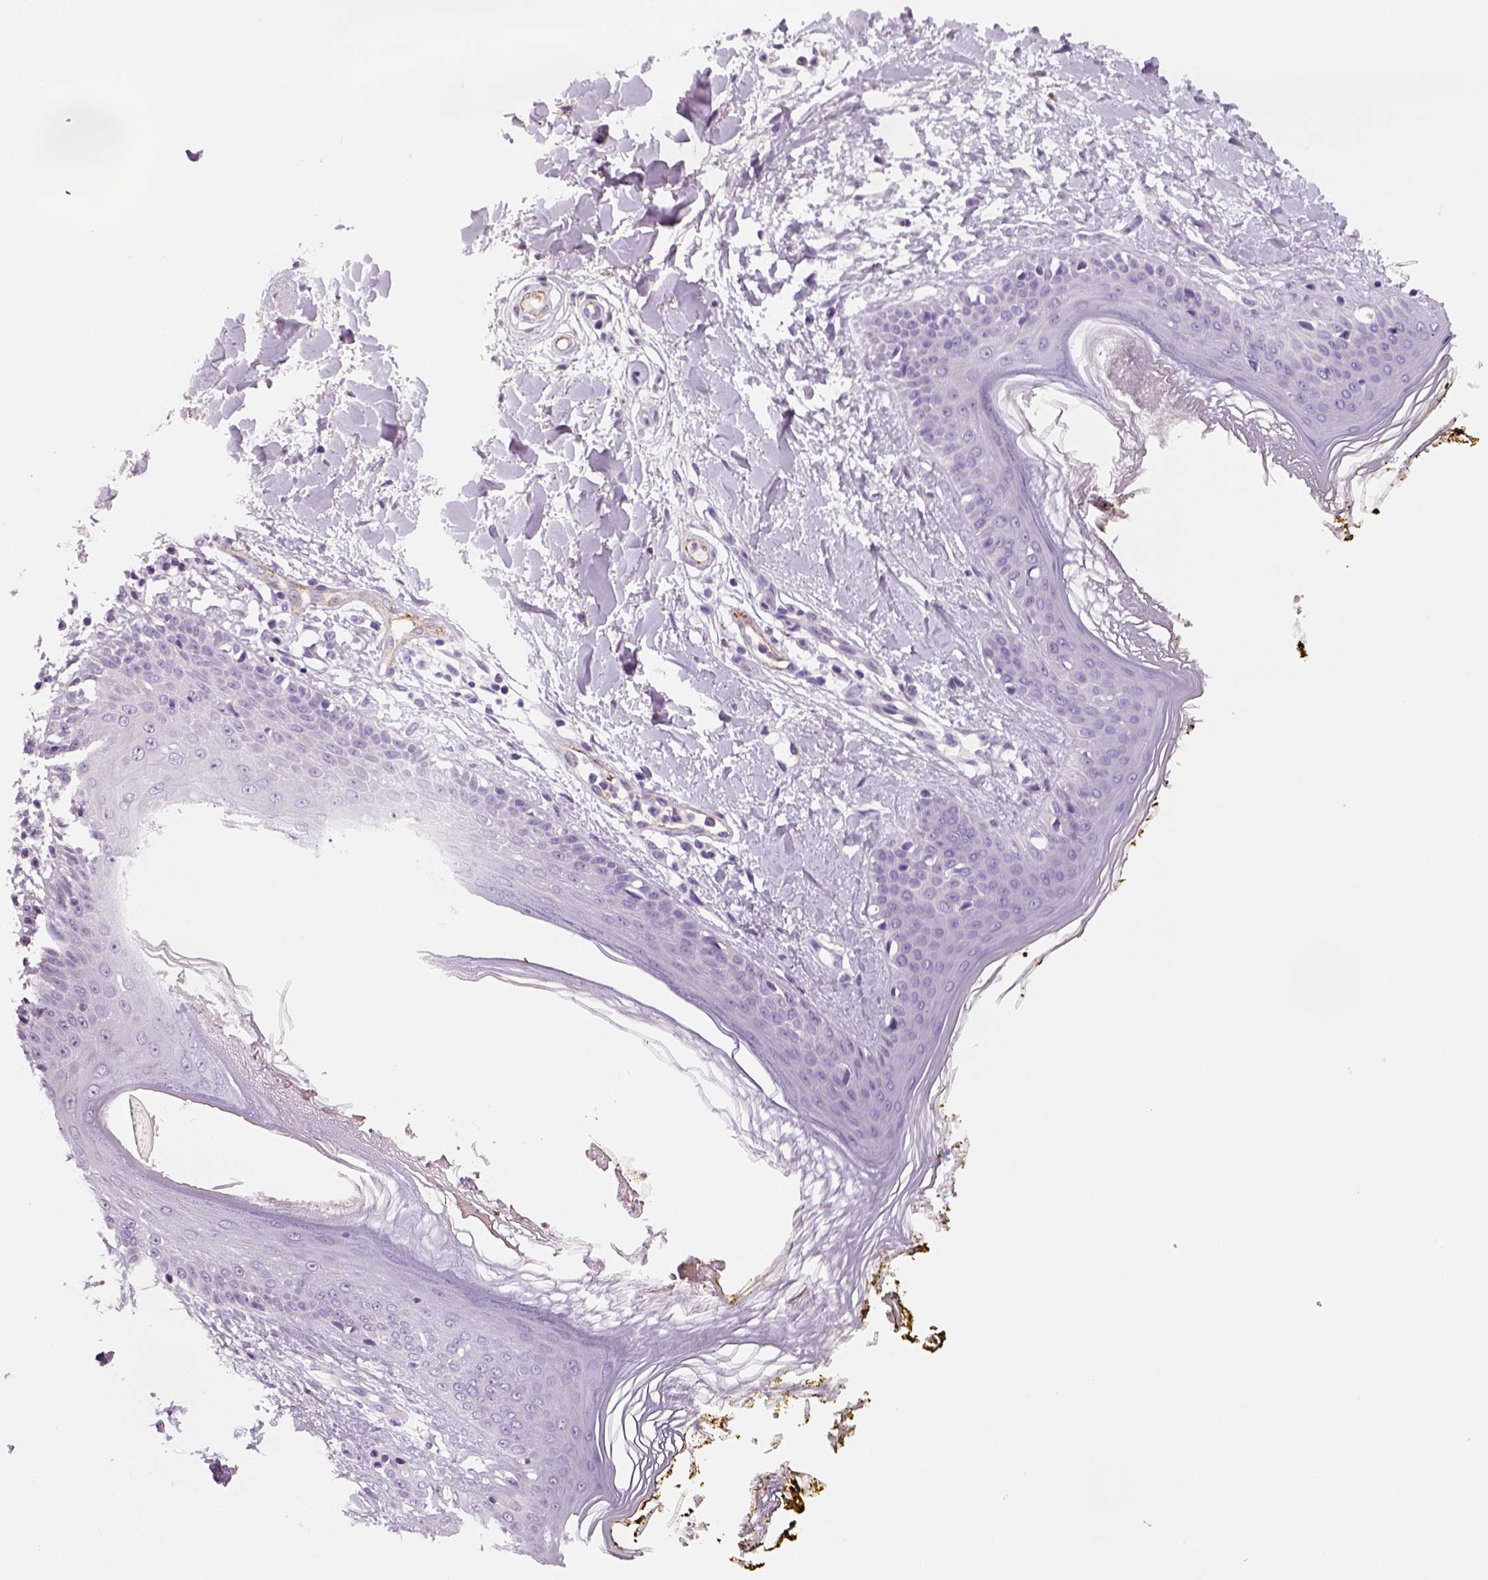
{"staining": {"intensity": "negative", "quantity": "none", "location": "none"}, "tissue": "skin", "cell_type": "Fibroblasts", "image_type": "normal", "snomed": [{"axis": "morphology", "description": "Normal tissue, NOS"}, {"axis": "topography", "description": "Skin"}], "caption": "The photomicrograph displays no significant expression in fibroblasts of skin. The staining is performed using DAB brown chromogen with nuclei counter-stained in using hematoxylin.", "gene": "ENSG00000250349", "patient": {"sex": "female", "age": 34}}